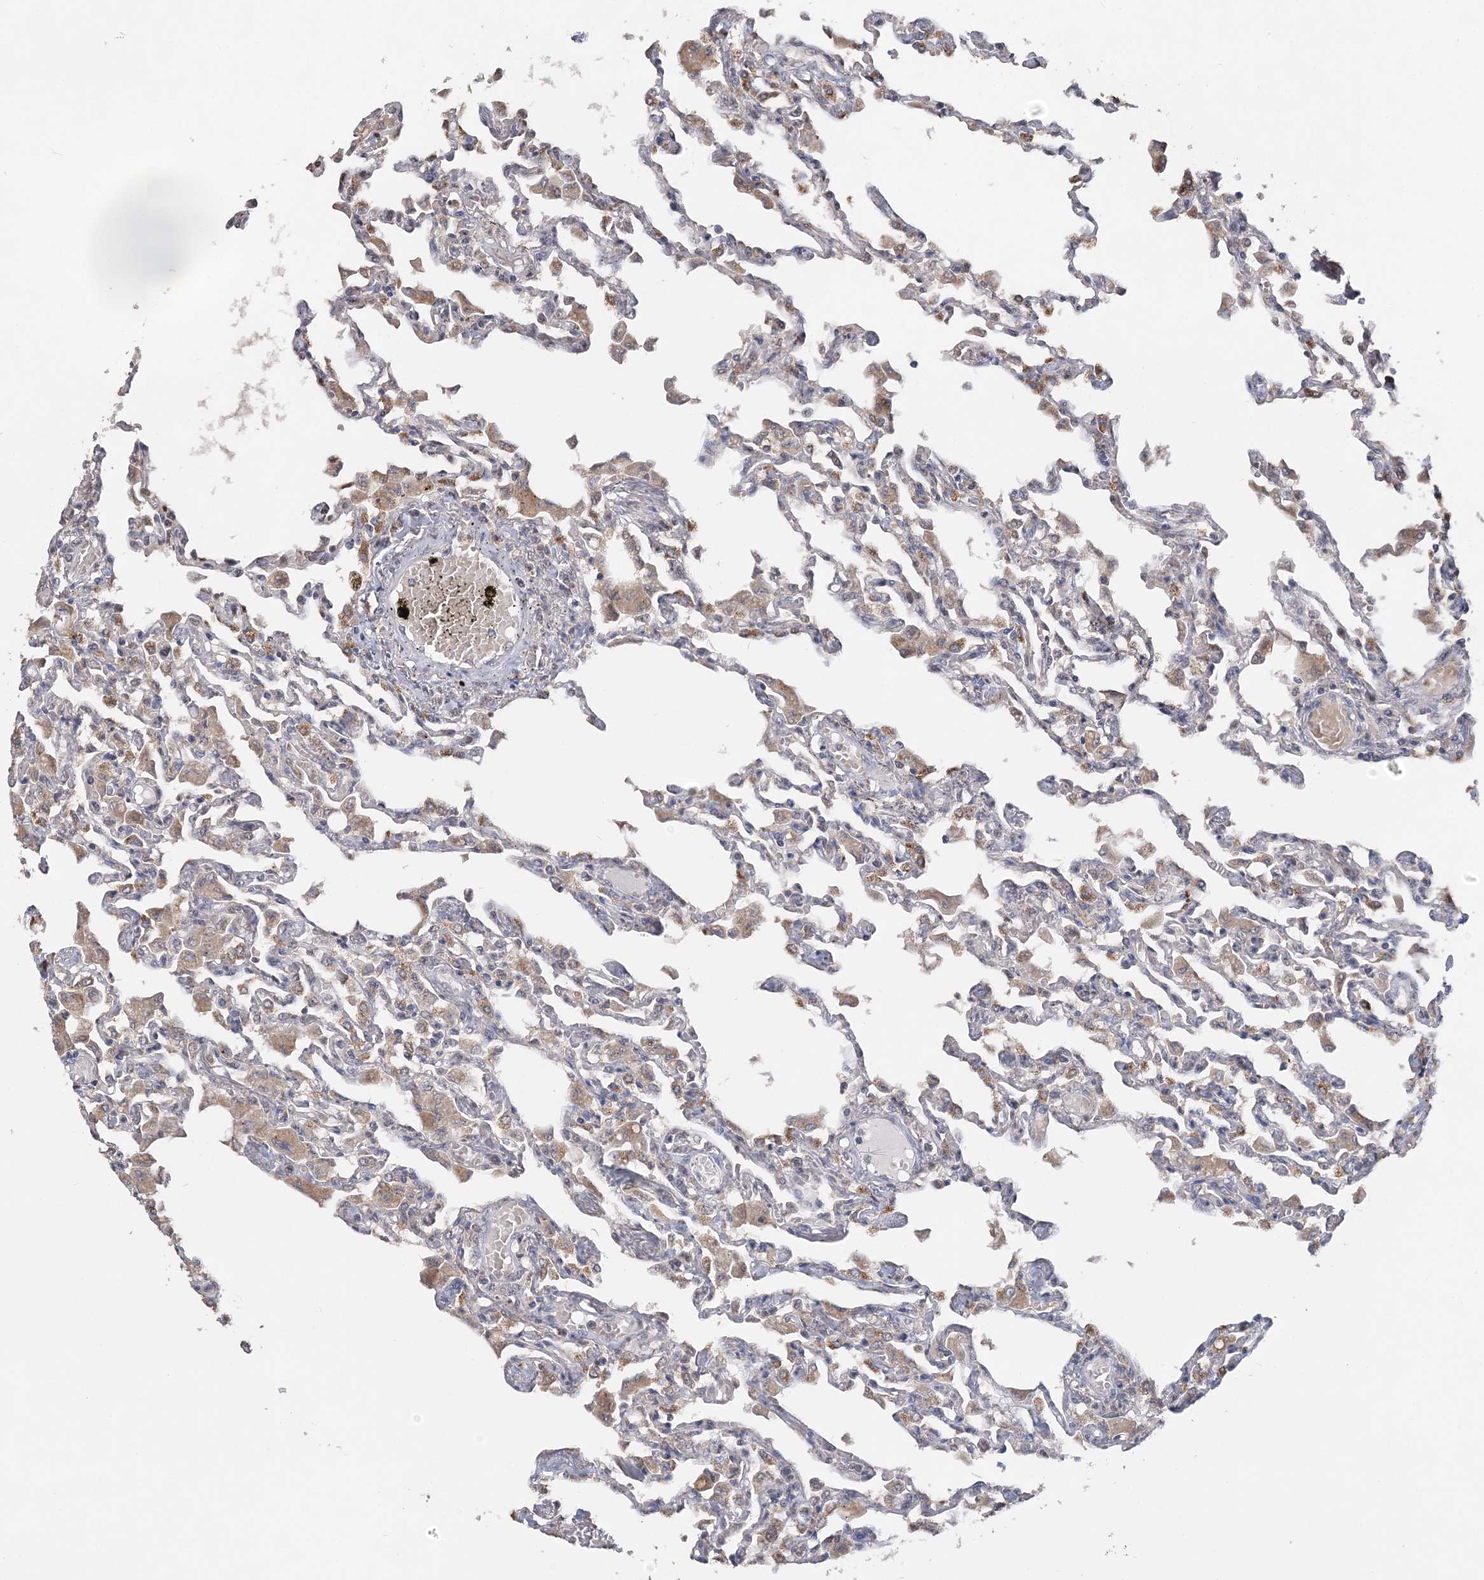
{"staining": {"intensity": "moderate", "quantity": "<25%", "location": "cytoplasmic/membranous"}, "tissue": "lung", "cell_type": "Alveolar cells", "image_type": "normal", "snomed": [{"axis": "morphology", "description": "Normal tissue, NOS"}, {"axis": "topography", "description": "Bronchus"}, {"axis": "topography", "description": "Lung"}], "caption": "Lung stained for a protein (brown) reveals moderate cytoplasmic/membranous positive staining in approximately <25% of alveolar cells.", "gene": "RAB14", "patient": {"sex": "female", "age": 49}}